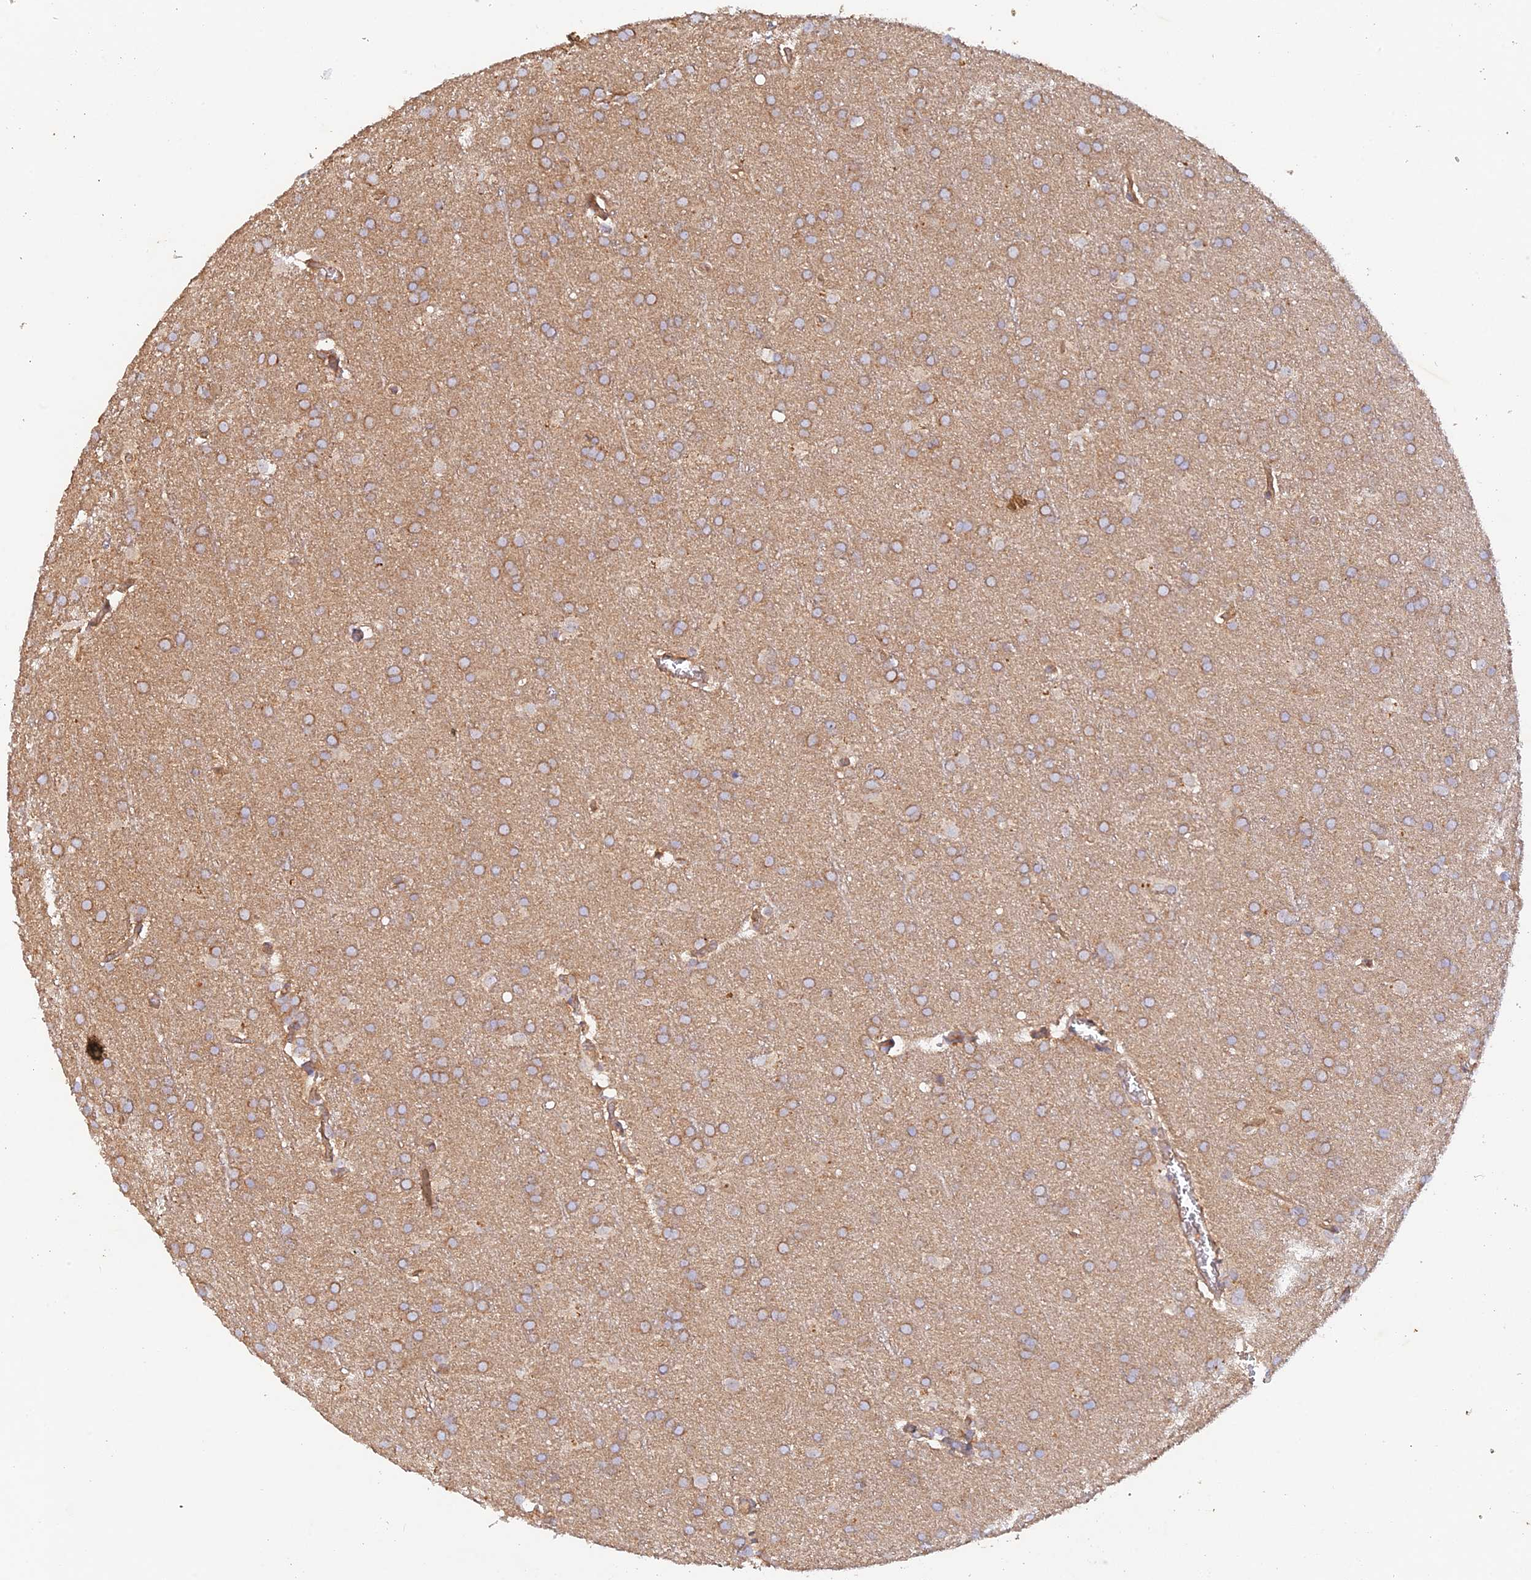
{"staining": {"intensity": "moderate", "quantity": ">75%", "location": "cytoplasmic/membranous"}, "tissue": "glioma", "cell_type": "Tumor cells", "image_type": "cancer", "snomed": [{"axis": "morphology", "description": "Glioma, malignant, Low grade"}, {"axis": "topography", "description": "Brain"}], "caption": "IHC image of neoplastic tissue: low-grade glioma (malignant) stained using IHC exhibits medium levels of moderate protein expression localized specifically in the cytoplasmic/membranous of tumor cells, appearing as a cytoplasmic/membranous brown color.", "gene": "MYO9A", "patient": {"sex": "female", "age": 32}}